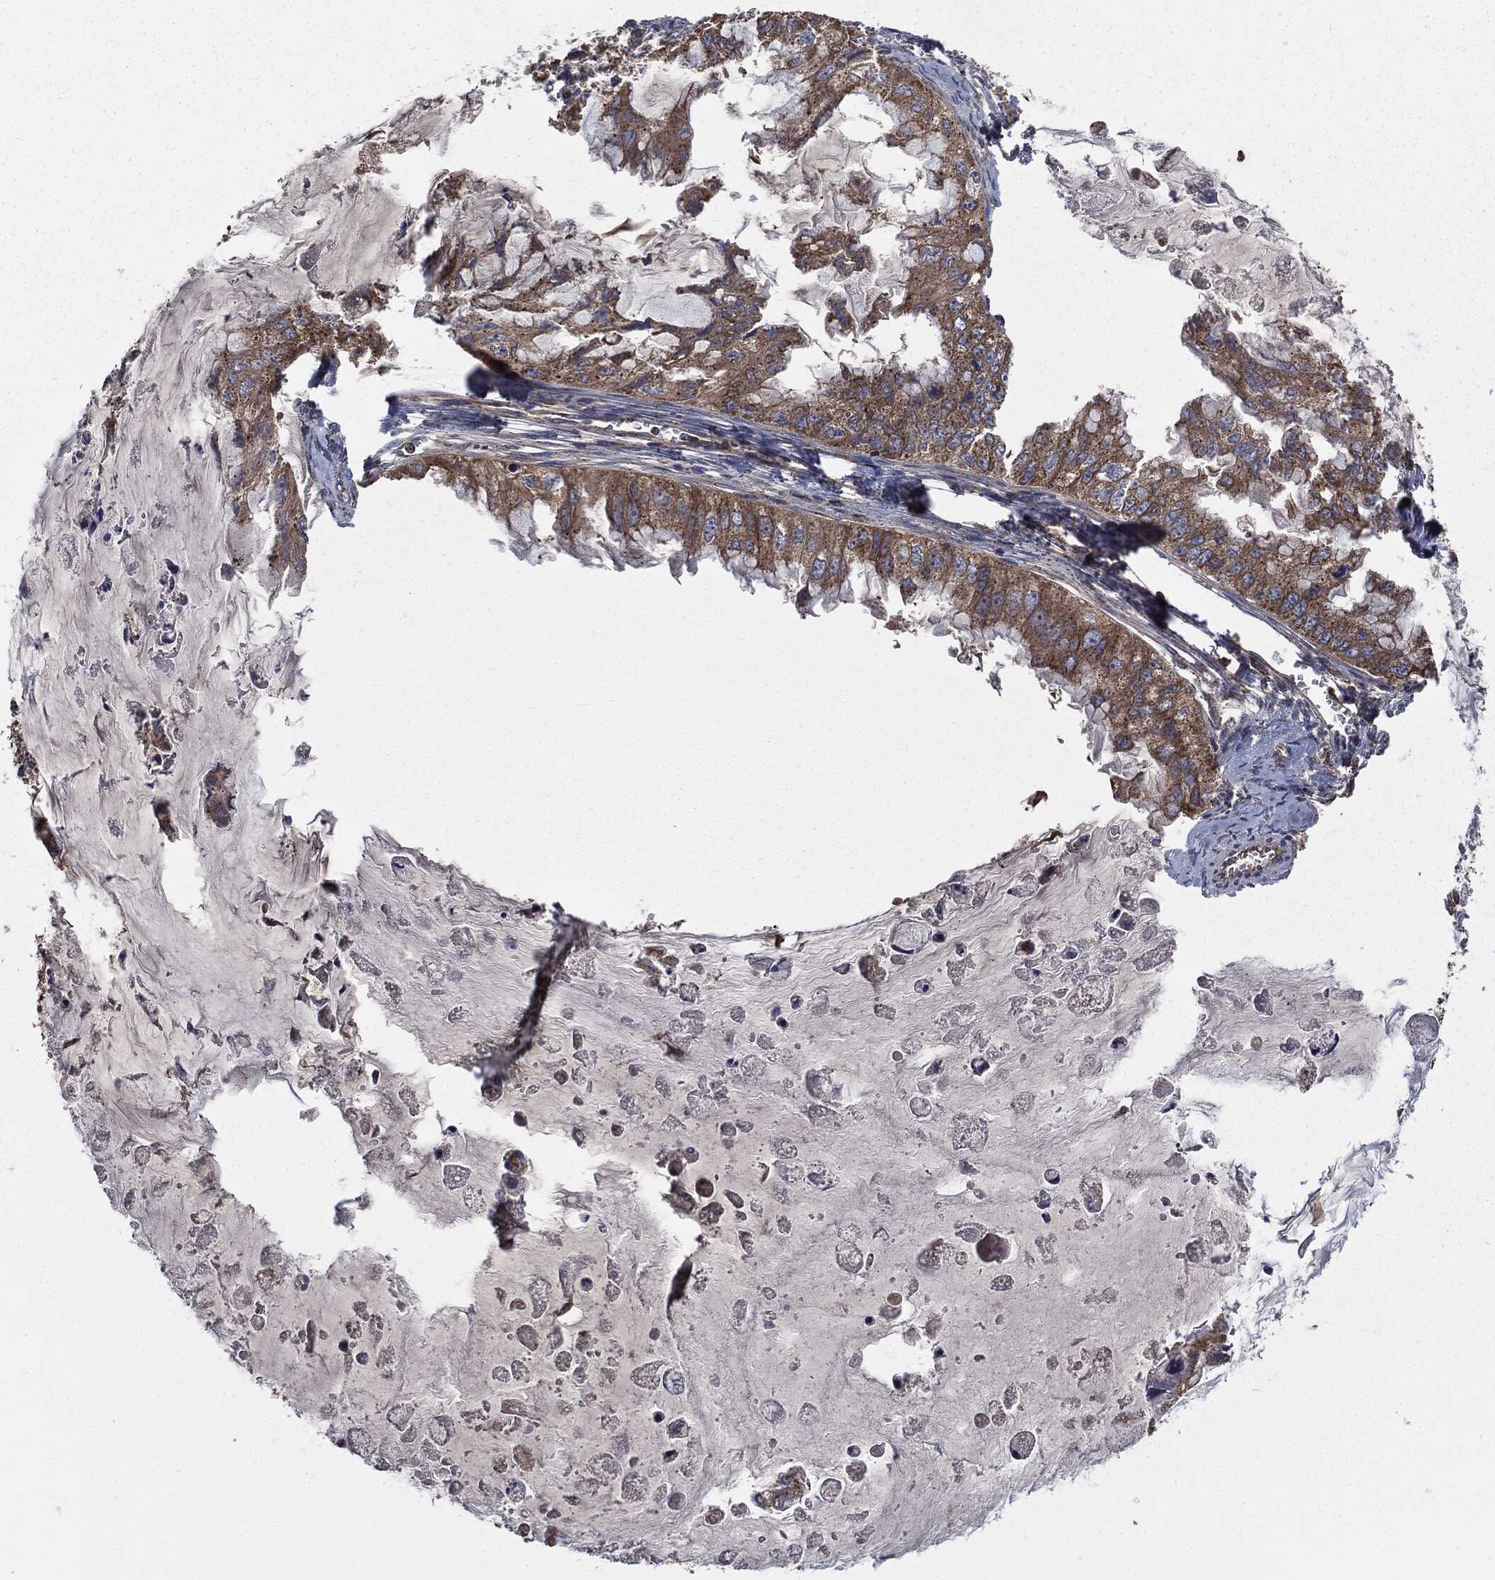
{"staining": {"intensity": "moderate", "quantity": ">75%", "location": "cytoplasmic/membranous"}, "tissue": "ovarian cancer", "cell_type": "Tumor cells", "image_type": "cancer", "snomed": [{"axis": "morphology", "description": "Cystadenocarcinoma, mucinous, NOS"}, {"axis": "topography", "description": "Ovary"}], "caption": "Human ovarian mucinous cystadenocarcinoma stained with a brown dye shows moderate cytoplasmic/membranous positive positivity in about >75% of tumor cells.", "gene": "MAPK6", "patient": {"sex": "female", "age": 72}}